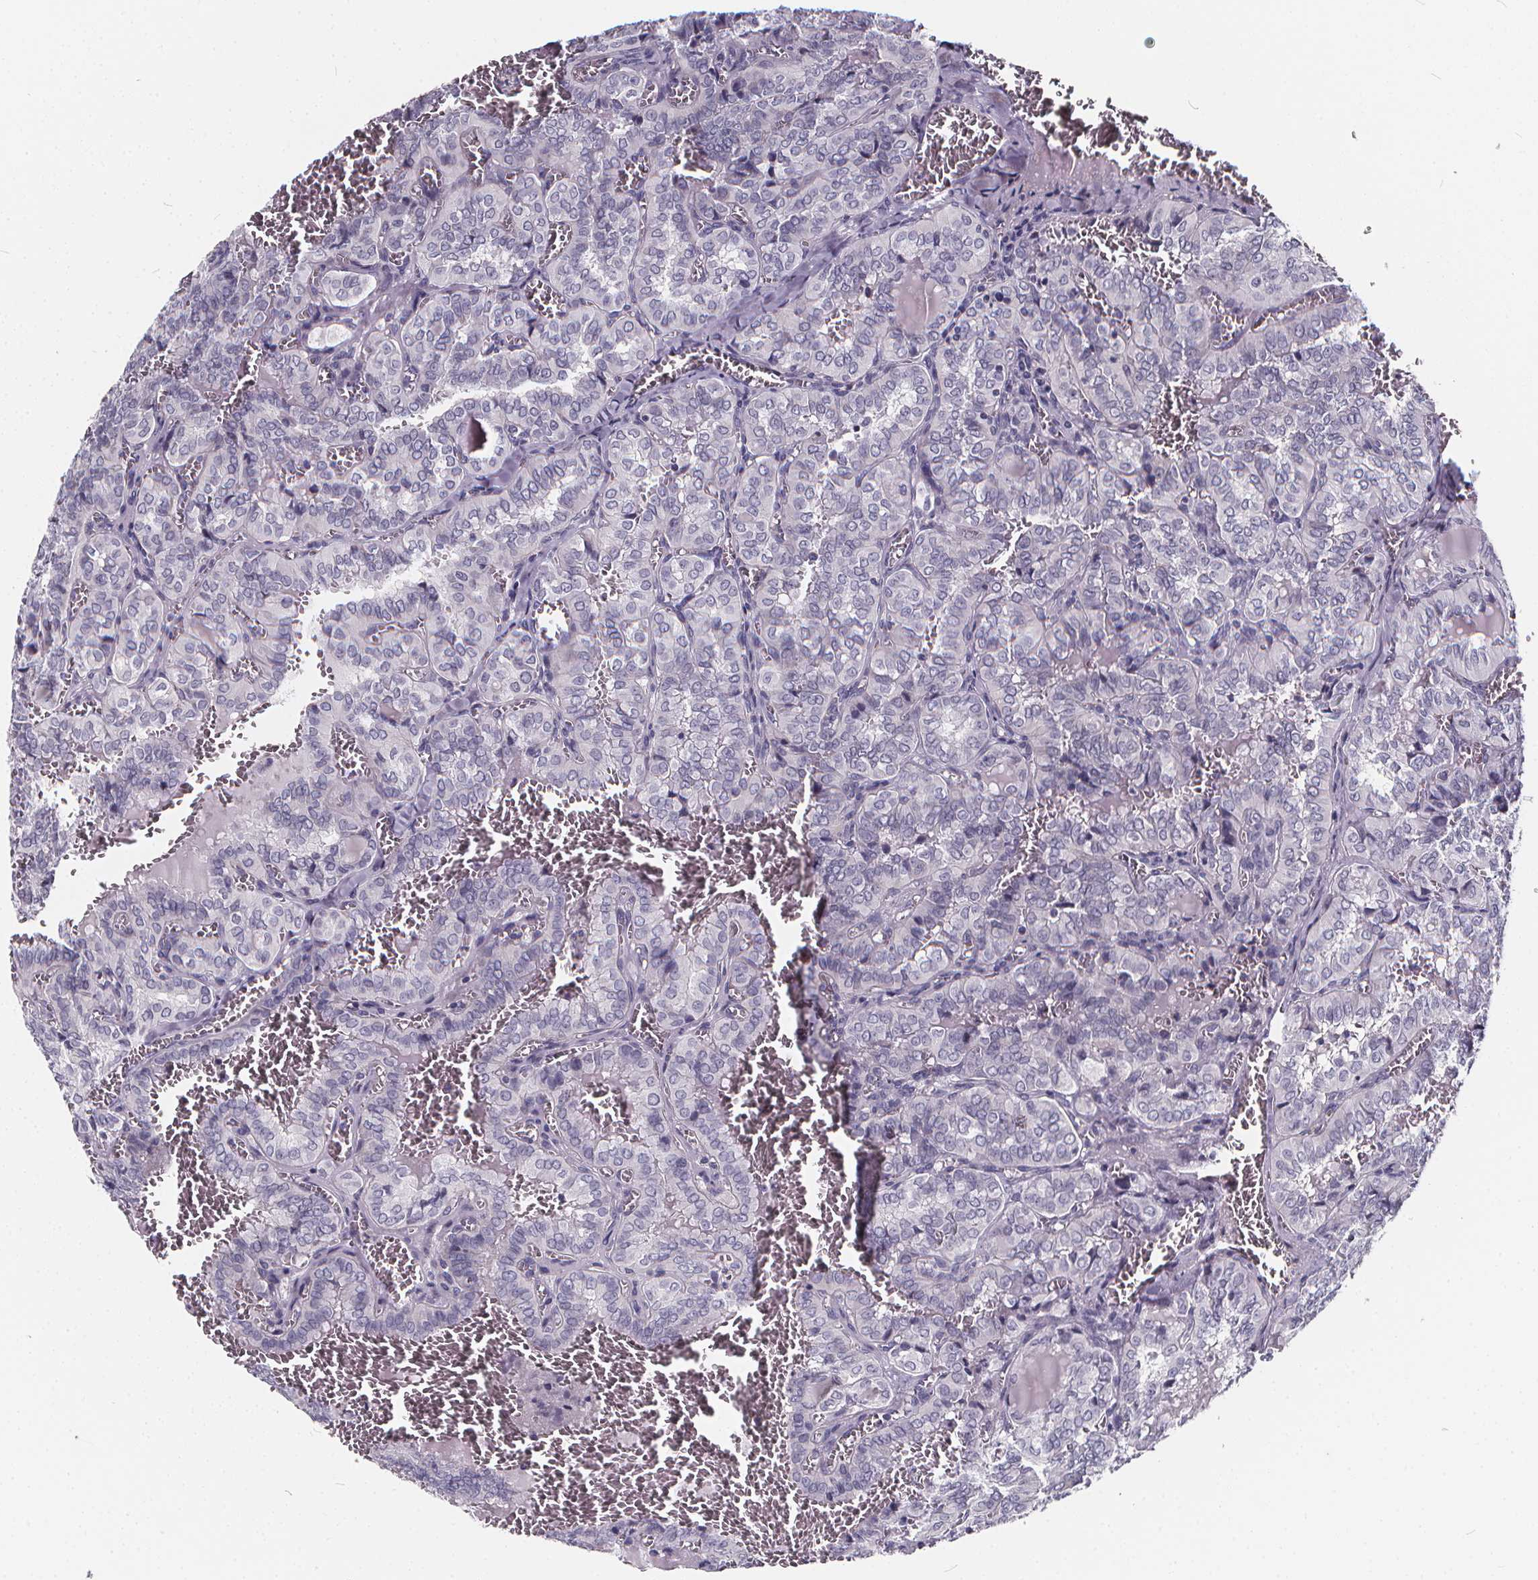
{"staining": {"intensity": "negative", "quantity": "none", "location": "none"}, "tissue": "thyroid cancer", "cell_type": "Tumor cells", "image_type": "cancer", "snomed": [{"axis": "morphology", "description": "Papillary adenocarcinoma, NOS"}, {"axis": "topography", "description": "Thyroid gland"}], "caption": "The micrograph exhibits no significant positivity in tumor cells of thyroid papillary adenocarcinoma.", "gene": "SPEF2", "patient": {"sex": "female", "age": 41}}